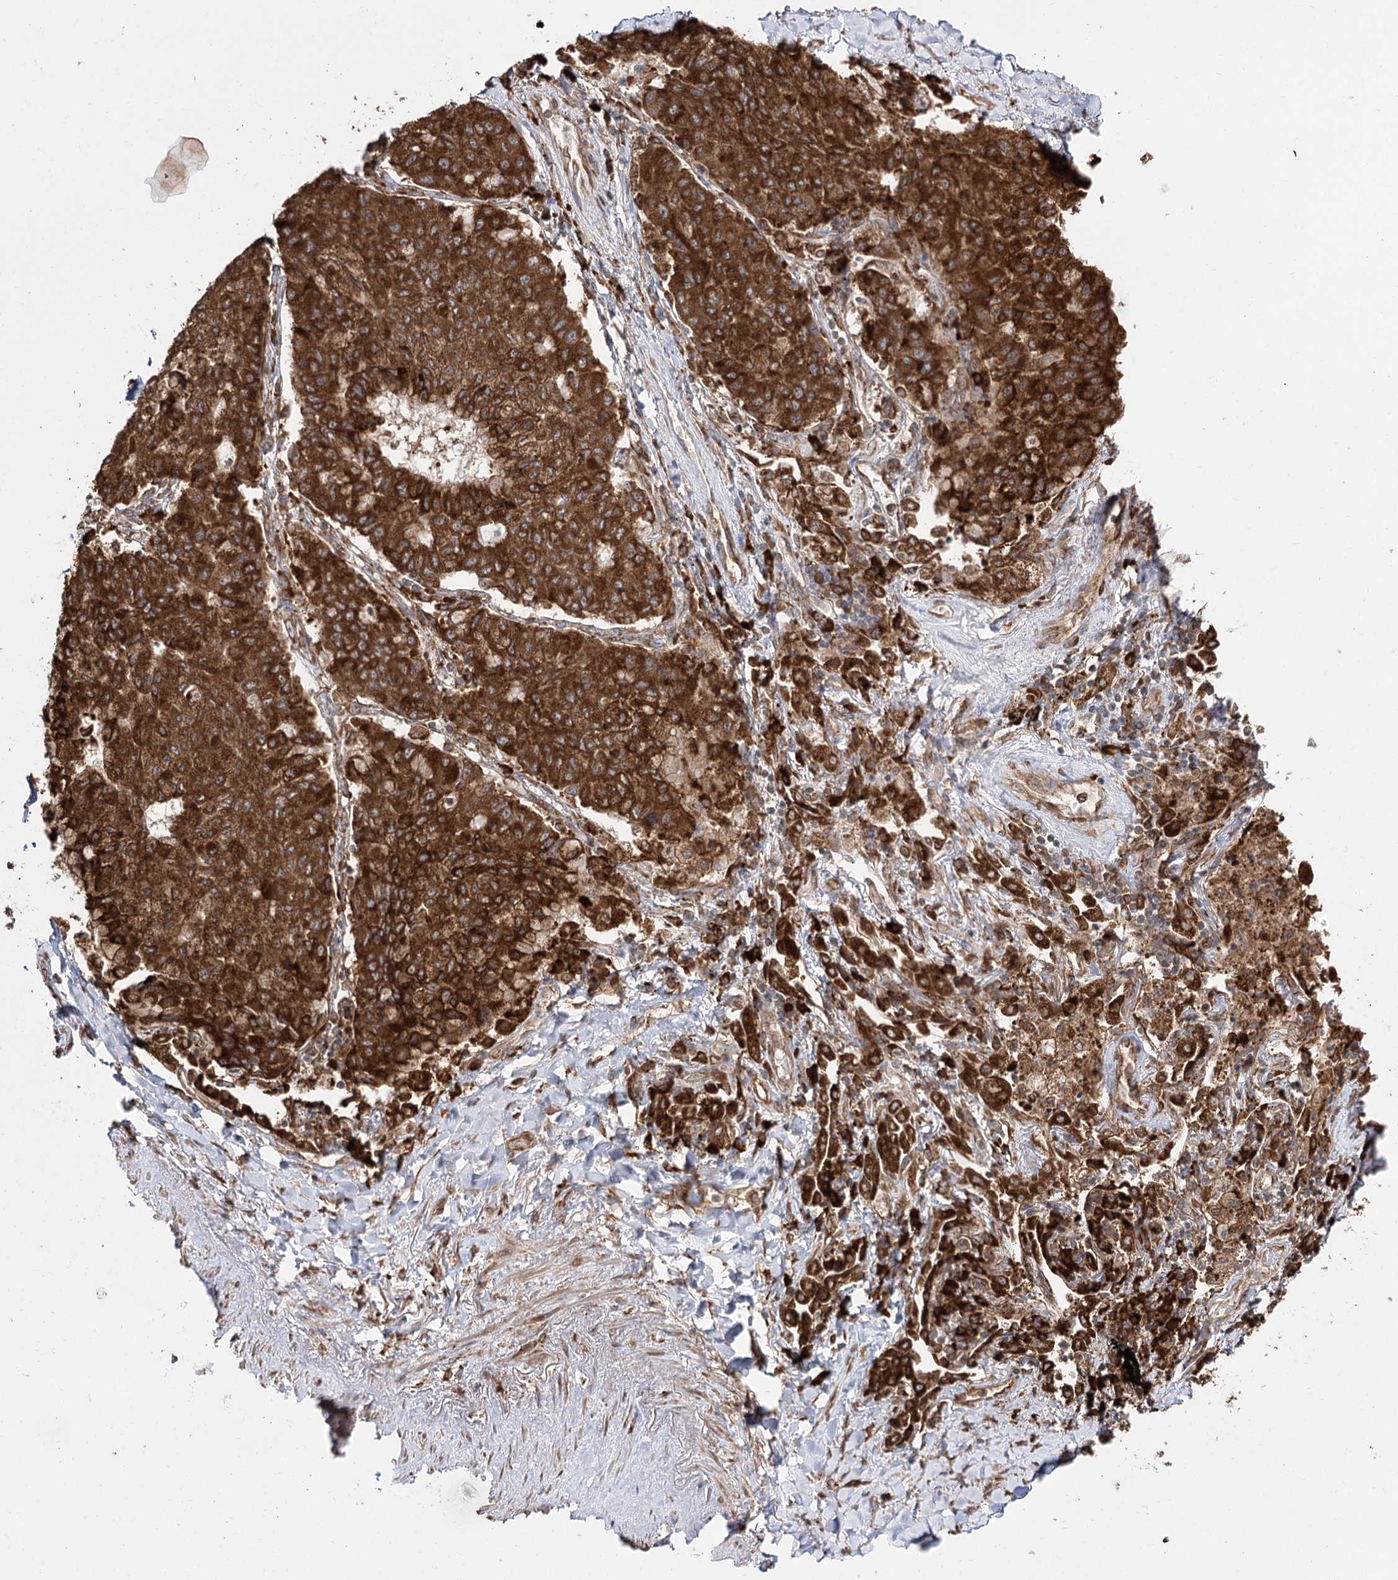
{"staining": {"intensity": "strong", "quantity": ">75%", "location": "cytoplasmic/membranous"}, "tissue": "lung cancer", "cell_type": "Tumor cells", "image_type": "cancer", "snomed": [{"axis": "morphology", "description": "Squamous cell carcinoma, NOS"}, {"axis": "topography", "description": "Lung"}], "caption": "An image of human lung cancer (squamous cell carcinoma) stained for a protein shows strong cytoplasmic/membranous brown staining in tumor cells.", "gene": "DNAJB14", "patient": {"sex": "male", "age": 74}}